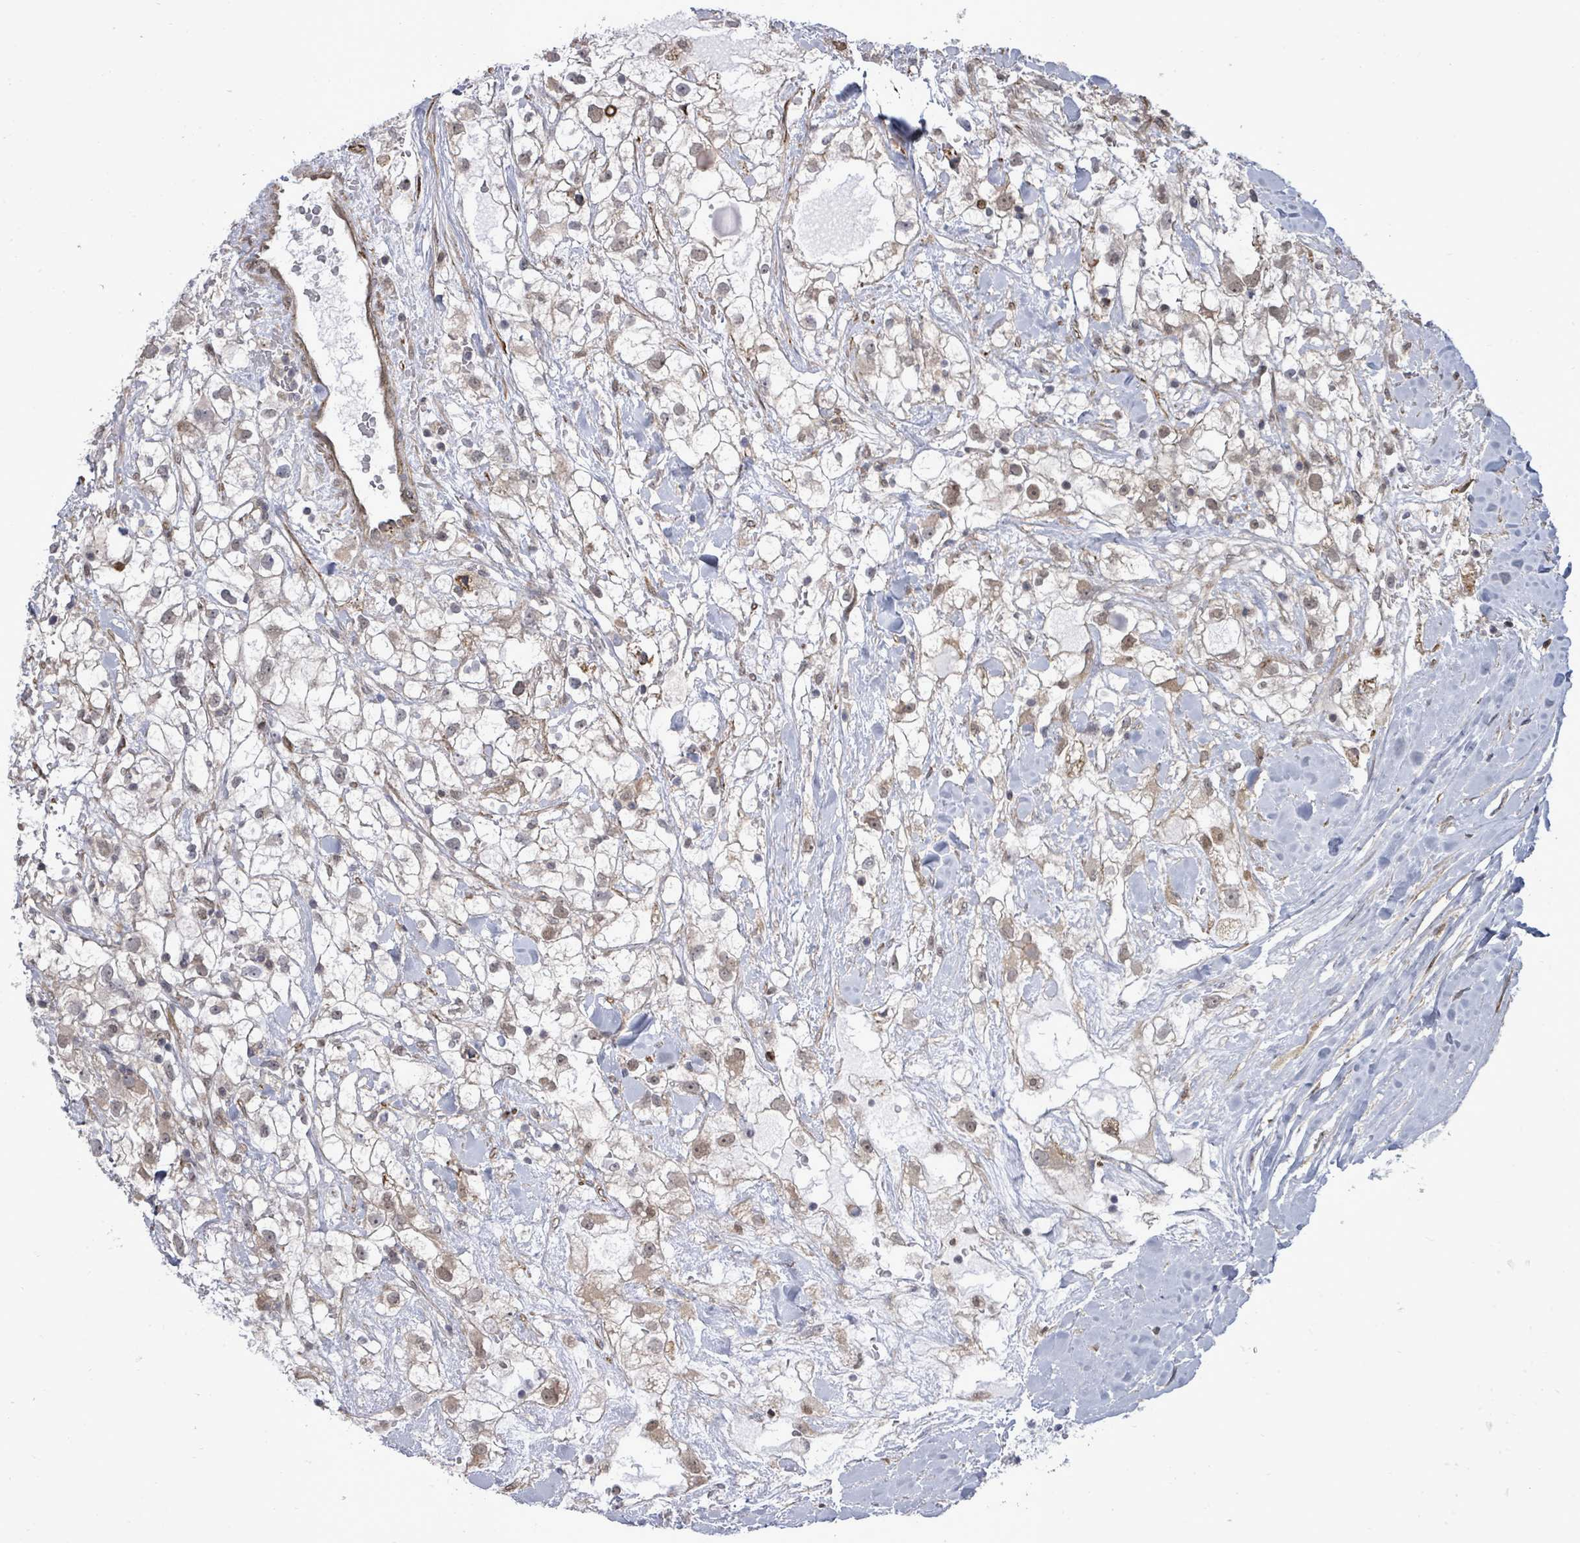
{"staining": {"intensity": "weak", "quantity": "<25%", "location": "cytoplasmic/membranous,nuclear"}, "tissue": "renal cancer", "cell_type": "Tumor cells", "image_type": "cancer", "snomed": [{"axis": "morphology", "description": "Adenocarcinoma, NOS"}, {"axis": "topography", "description": "Kidney"}], "caption": "DAB immunohistochemical staining of renal cancer demonstrates no significant positivity in tumor cells.", "gene": "PAPSS1", "patient": {"sex": "male", "age": 59}}